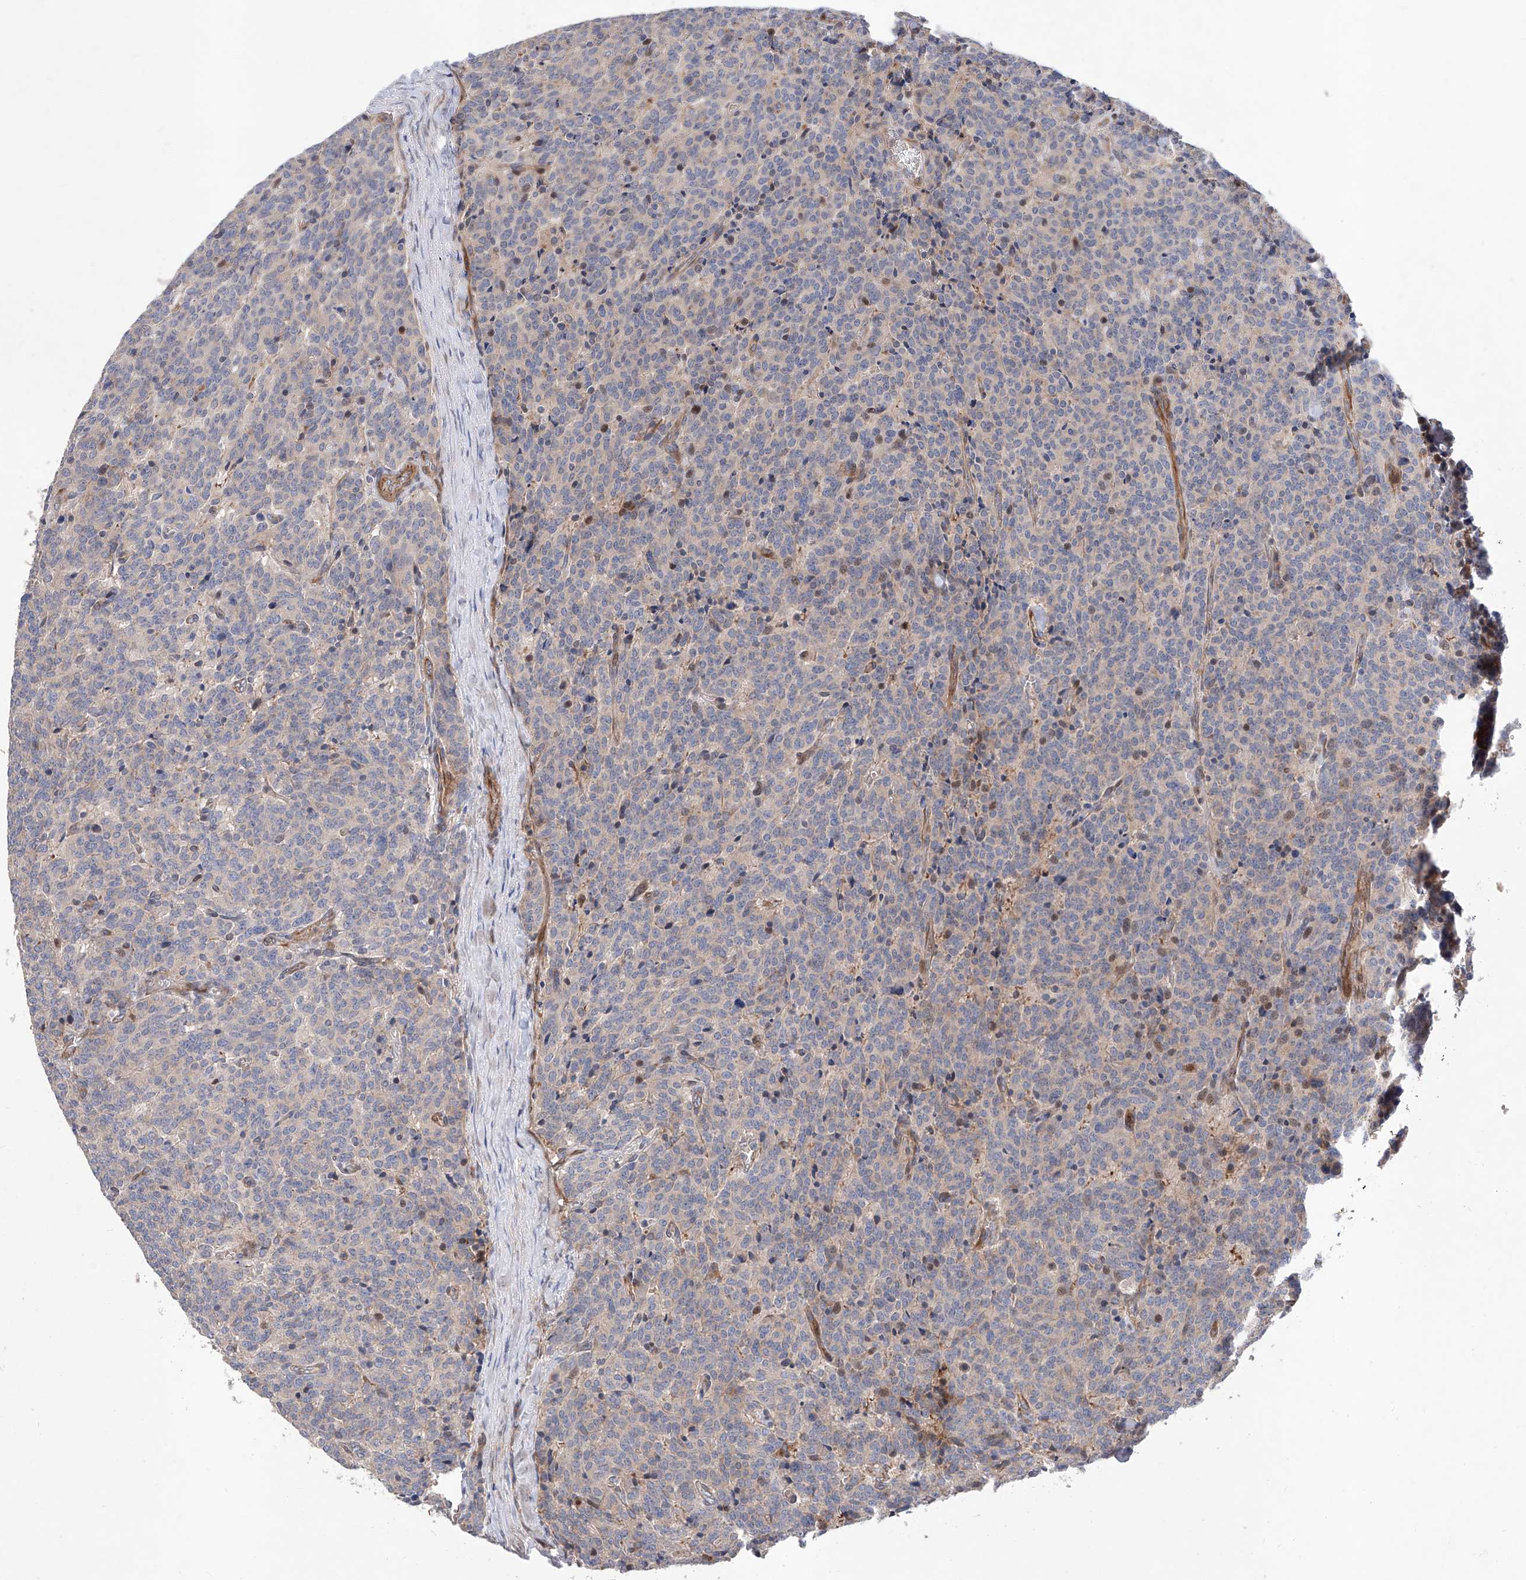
{"staining": {"intensity": "negative", "quantity": "none", "location": "none"}, "tissue": "carcinoid", "cell_type": "Tumor cells", "image_type": "cancer", "snomed": [{"axis": "morphology", "description": "Carcinoid, malignant, NOS"}, {"axis": "topography", "description": "Lung"}], "caption": "A micrograph of carcinoid stained for a protein shows no brown staining in tumor cells.", "gene": "FUCA2", "patient": {"sex": "female", "age": 46}}